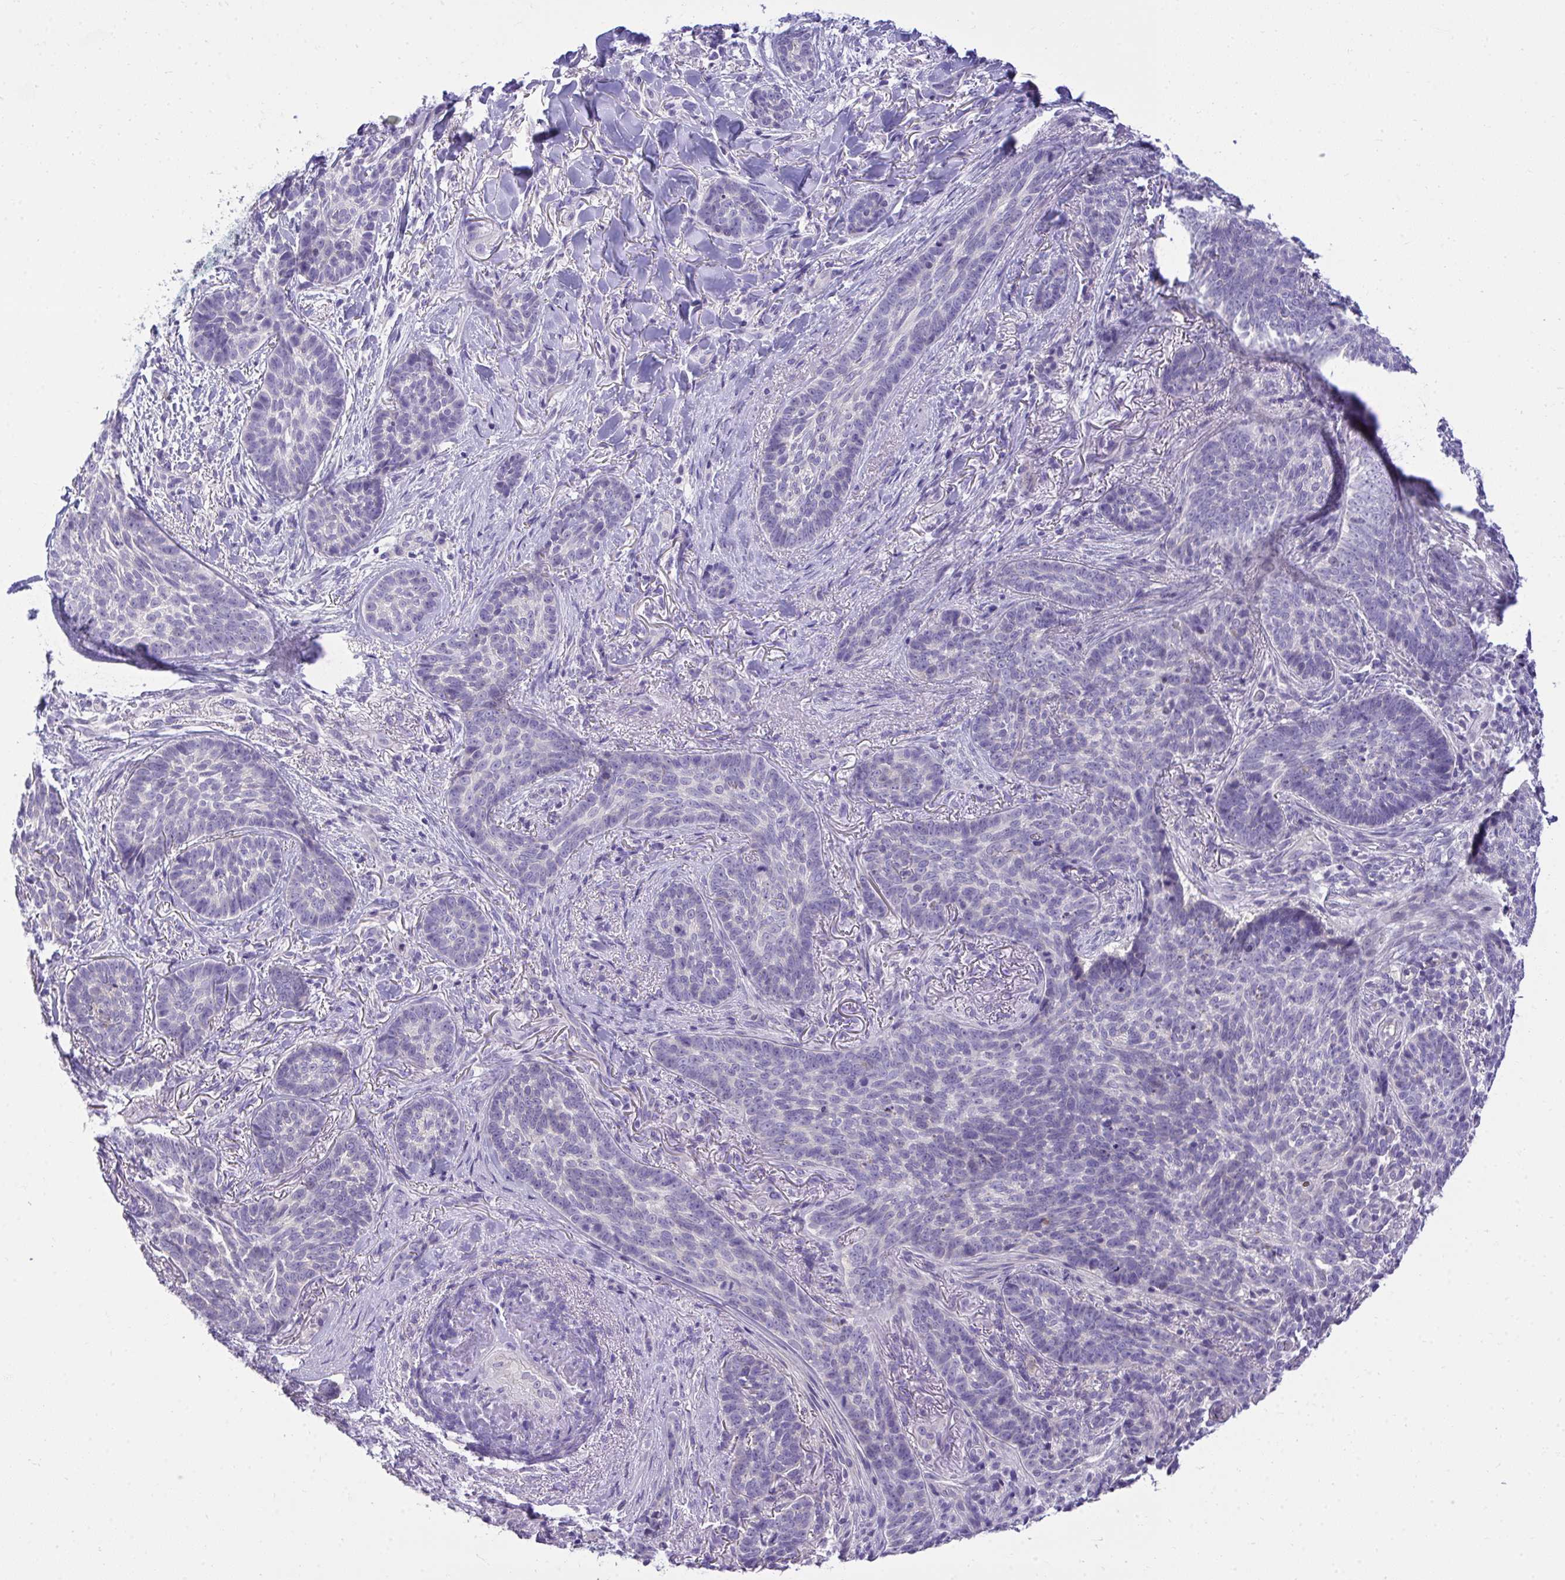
{"staining": {"intensity": "negative", "quantity": "none", "location": "none"}, "tissue": "skin cancer", "cell_type": "Tumor cells", "image_type": "cancer", "snomed": [{"axis": "morphology", "description": "Basal cell carcinoma"}, {"axis": "topography", "description": "Skin"}, {"axis": "topography", "description": "Skin of face"}], "caption": "A micrograph of human skin cancer is negative for staining in tumor cells. The staining was performed using DAB (3,3'-diaminobenzidine) to visualize the protein expression in brown, while the nuclei were stained in blue with hematoxylin (Magnification: 20x).", "gene": "TMCO5A", "patient": {"sex": "male", "age": 88}}